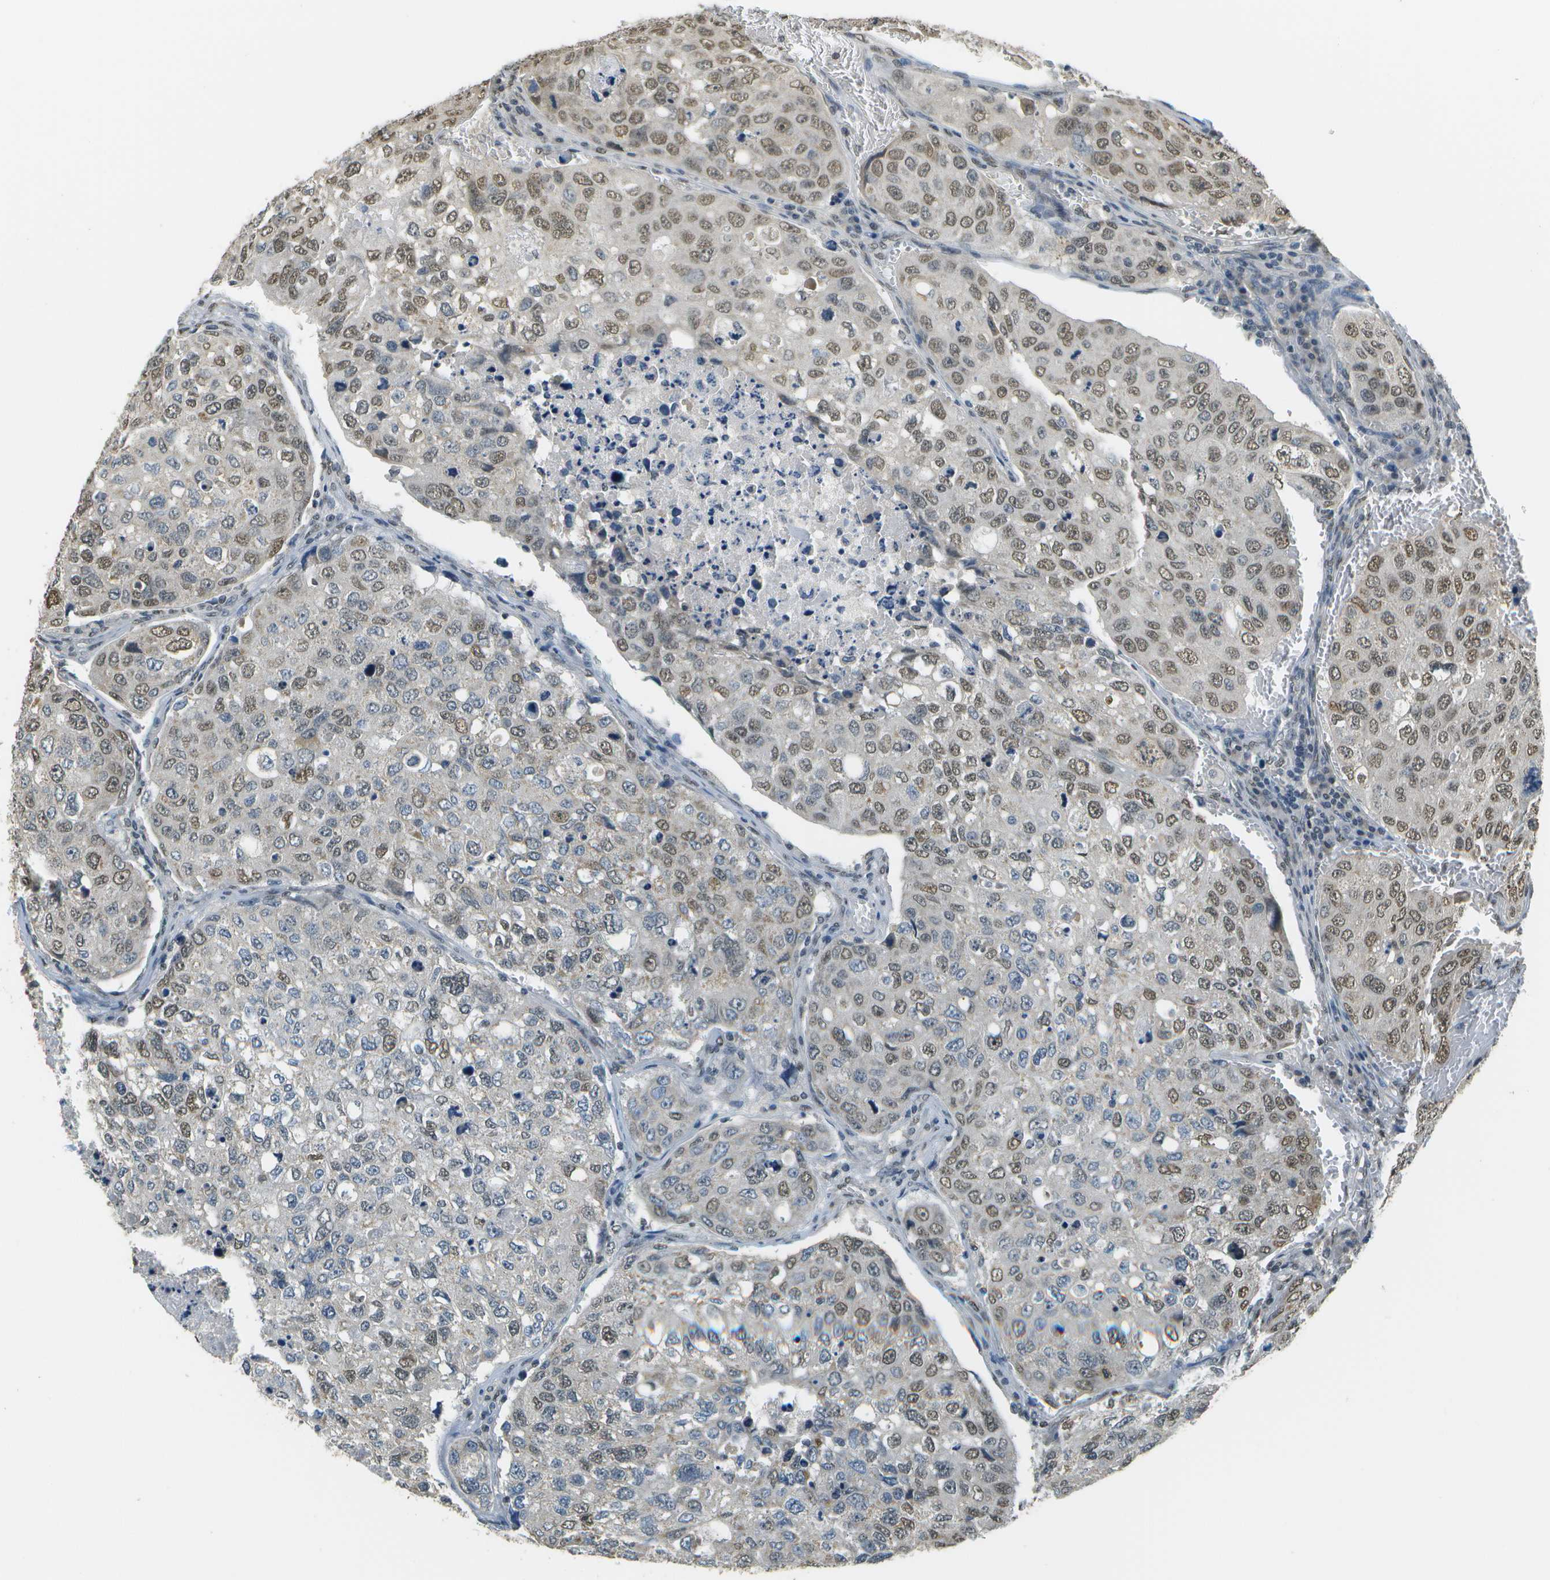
{"staining": {"intensity": "moderate", "quantity": ">75%", "location": "nuclear"}, "tissue": "urothelial cancer", "cell_type": "Tumor cells", "image_type": "cancer", "snomed": [{"axis": "morphology", "description": "Urothelial carcinoma, High grade"}, {"axis": "topography", "description": "Lymph node"}, {"axis": "topography", "description": "Urinary bladder"}], "caption": "High-power microscopy captured an immunohistochemistry image of urothelial carcinoma (high-grade), revealing moderate nuclear positivity in approximately >75% of tumor cells.", "gene": "ABL2", "patient": {"sex": "male", "age": 51}}